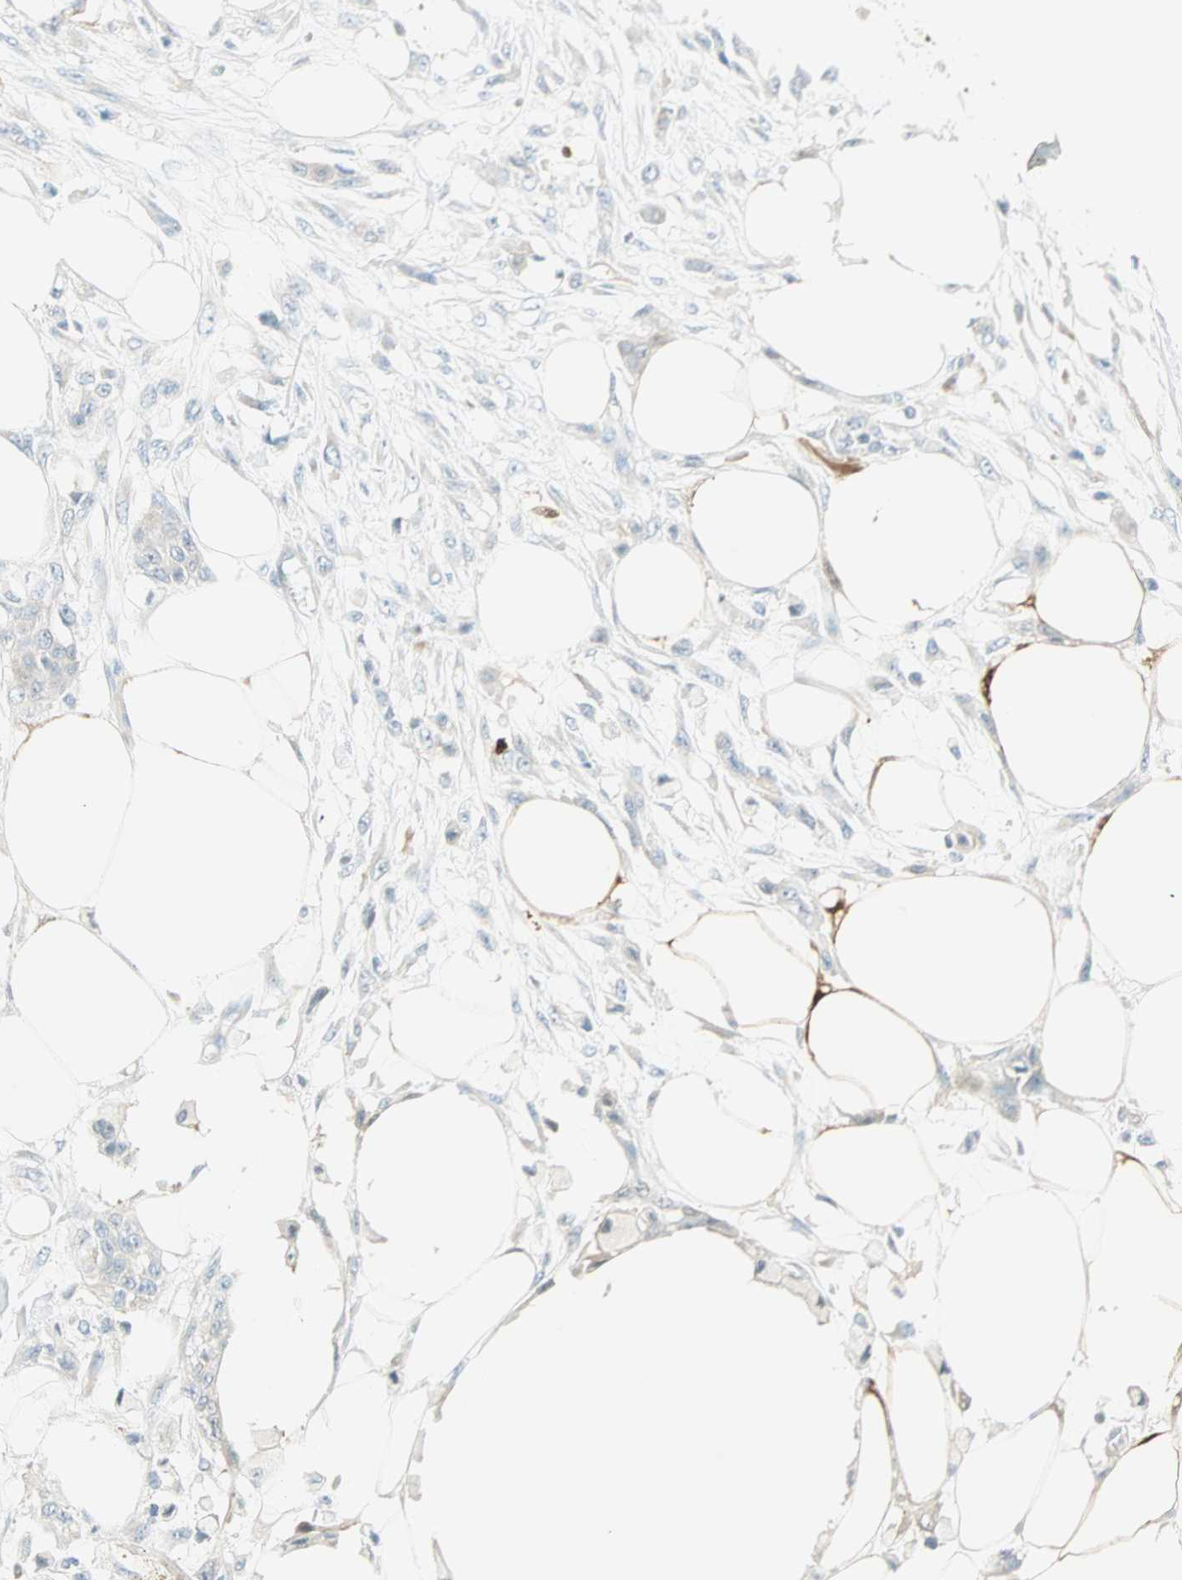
{"staining": {"intensity": "weak", "quantity": "25%-75%", "location": "cytoplasmic/membranous"}, "tissue": "skin cancer", "cell_type": "Tumor cells", "image_type": "cancer", "snomed": [{"axis": "morphology", "description": "Squamous cell carcinoma, NOS"}, {"axis": "topography", "description": "Skin"}], "caption": "The immunohistochemical stain highlights weak cytoplasmic/membranous positivity in tumor cells of skin squamous cell carcinoma tissue.", "gene": "S100A1", "patient": {"sex": "female", "age": 59}}